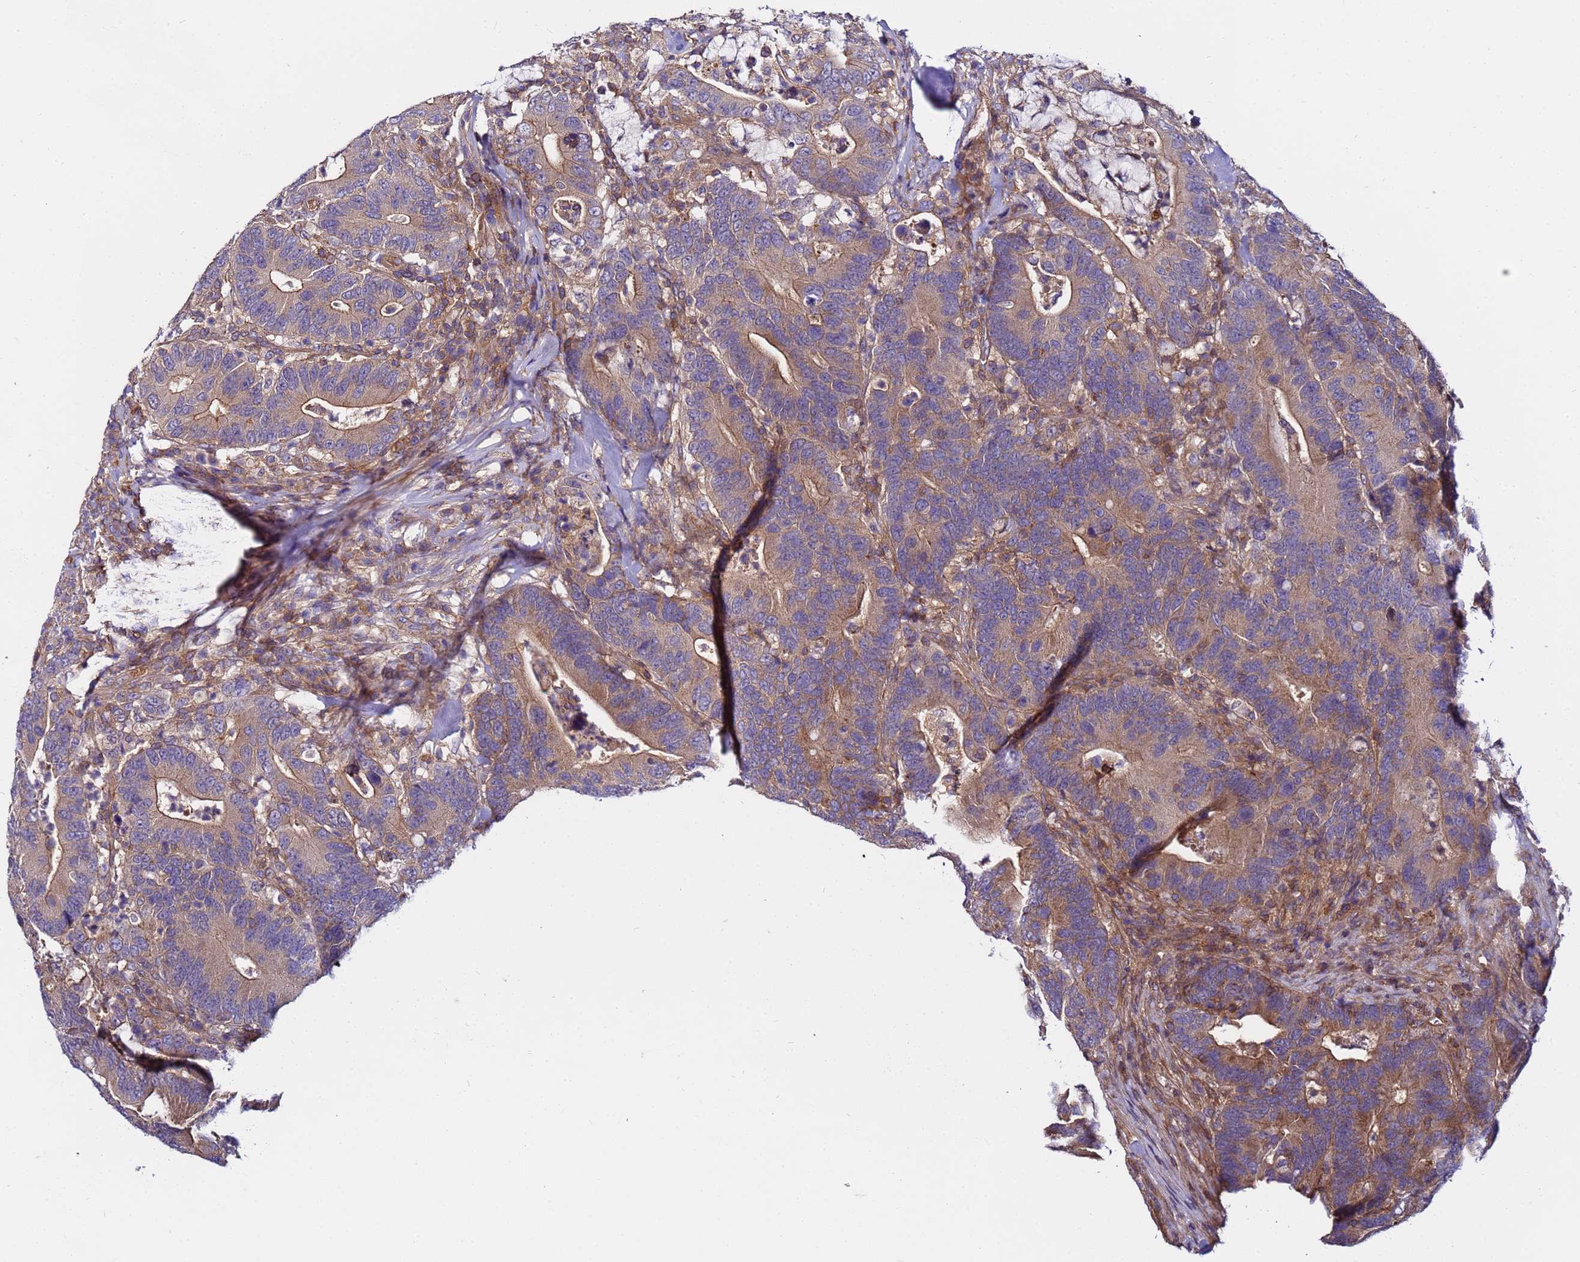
{"staining": {"intensity": "moderate", "quantity": ">75%", "location": "cytoplasmic/membranous"}, "tissue": "colorectal cancer", "cell_type": "Tumor cells", "image_type": "cancer", "snomed": [{"axis": "morphology", "description": "Adenocarcinoma, NOS"}, {"axis": "topography", "description": "Colon"}], "caption": "Colorectal cancer tissue shows moderate cytoplasmic/membranous staining in about >75% of tumor cells, visualized by immunohistochemistry.", "gene": "STK38", "patient": {"sex": "female", "age": 66}}